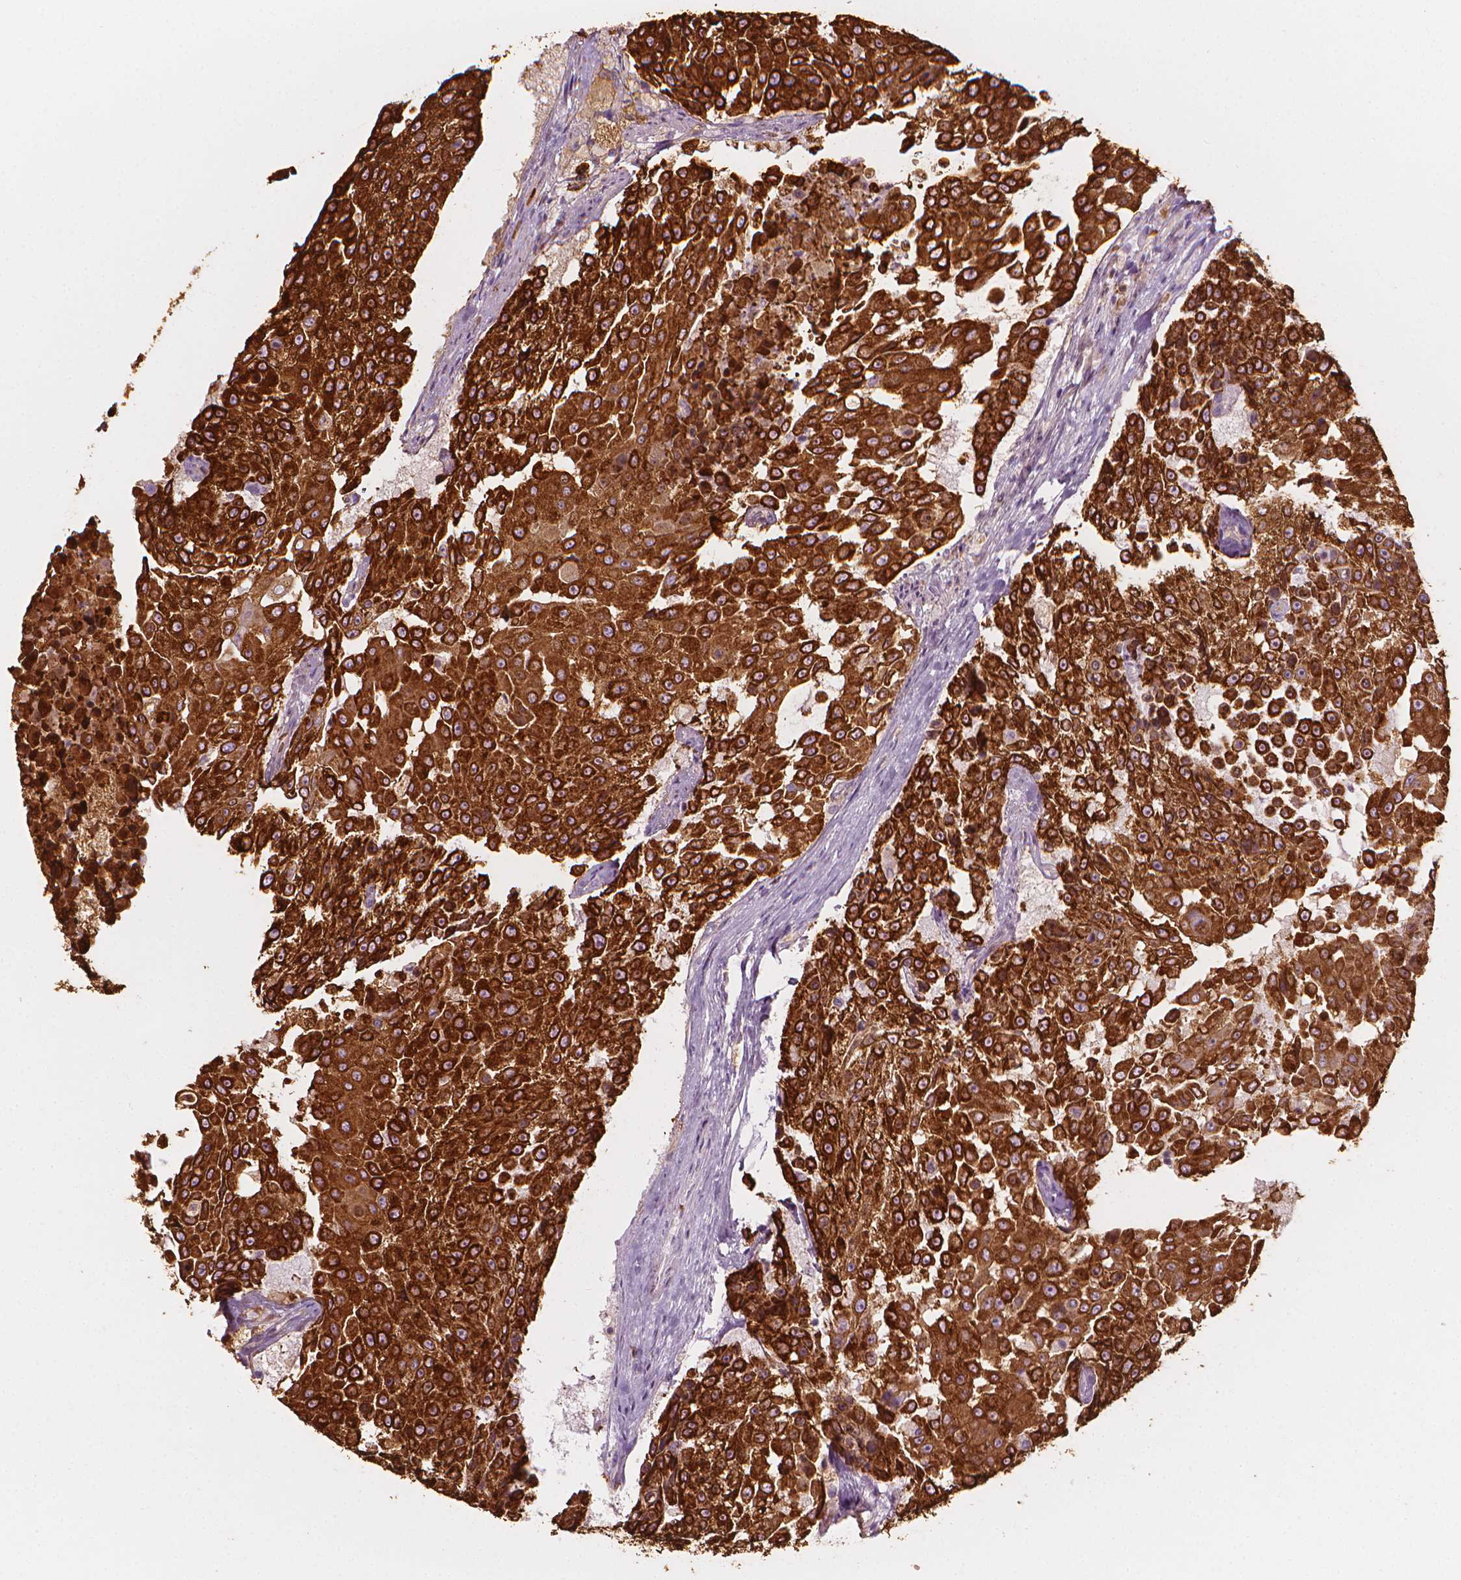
{"staining": {"intensity": "strong", "quantity": ">75%", "location": "cytoplasmic/membranous"}, "tissue": "urothelial cancer", "cell_type": "Tumor cells", "image_type": "cancer", "snomed": [{"axis": "morphology", "description": "Urothelial carcinoma, High grade"}, {"axis": "topography", "description": "Urinary bladder"}], "caption": "DAB immunohistochemical staining of human high-grade urothelial carcinoma reveals strong cytoplasmic/membranous protein positivity in approximately >75% of tumor cells.", "gene": "CES1", "patient": {"sex": "female", "age": 63}}